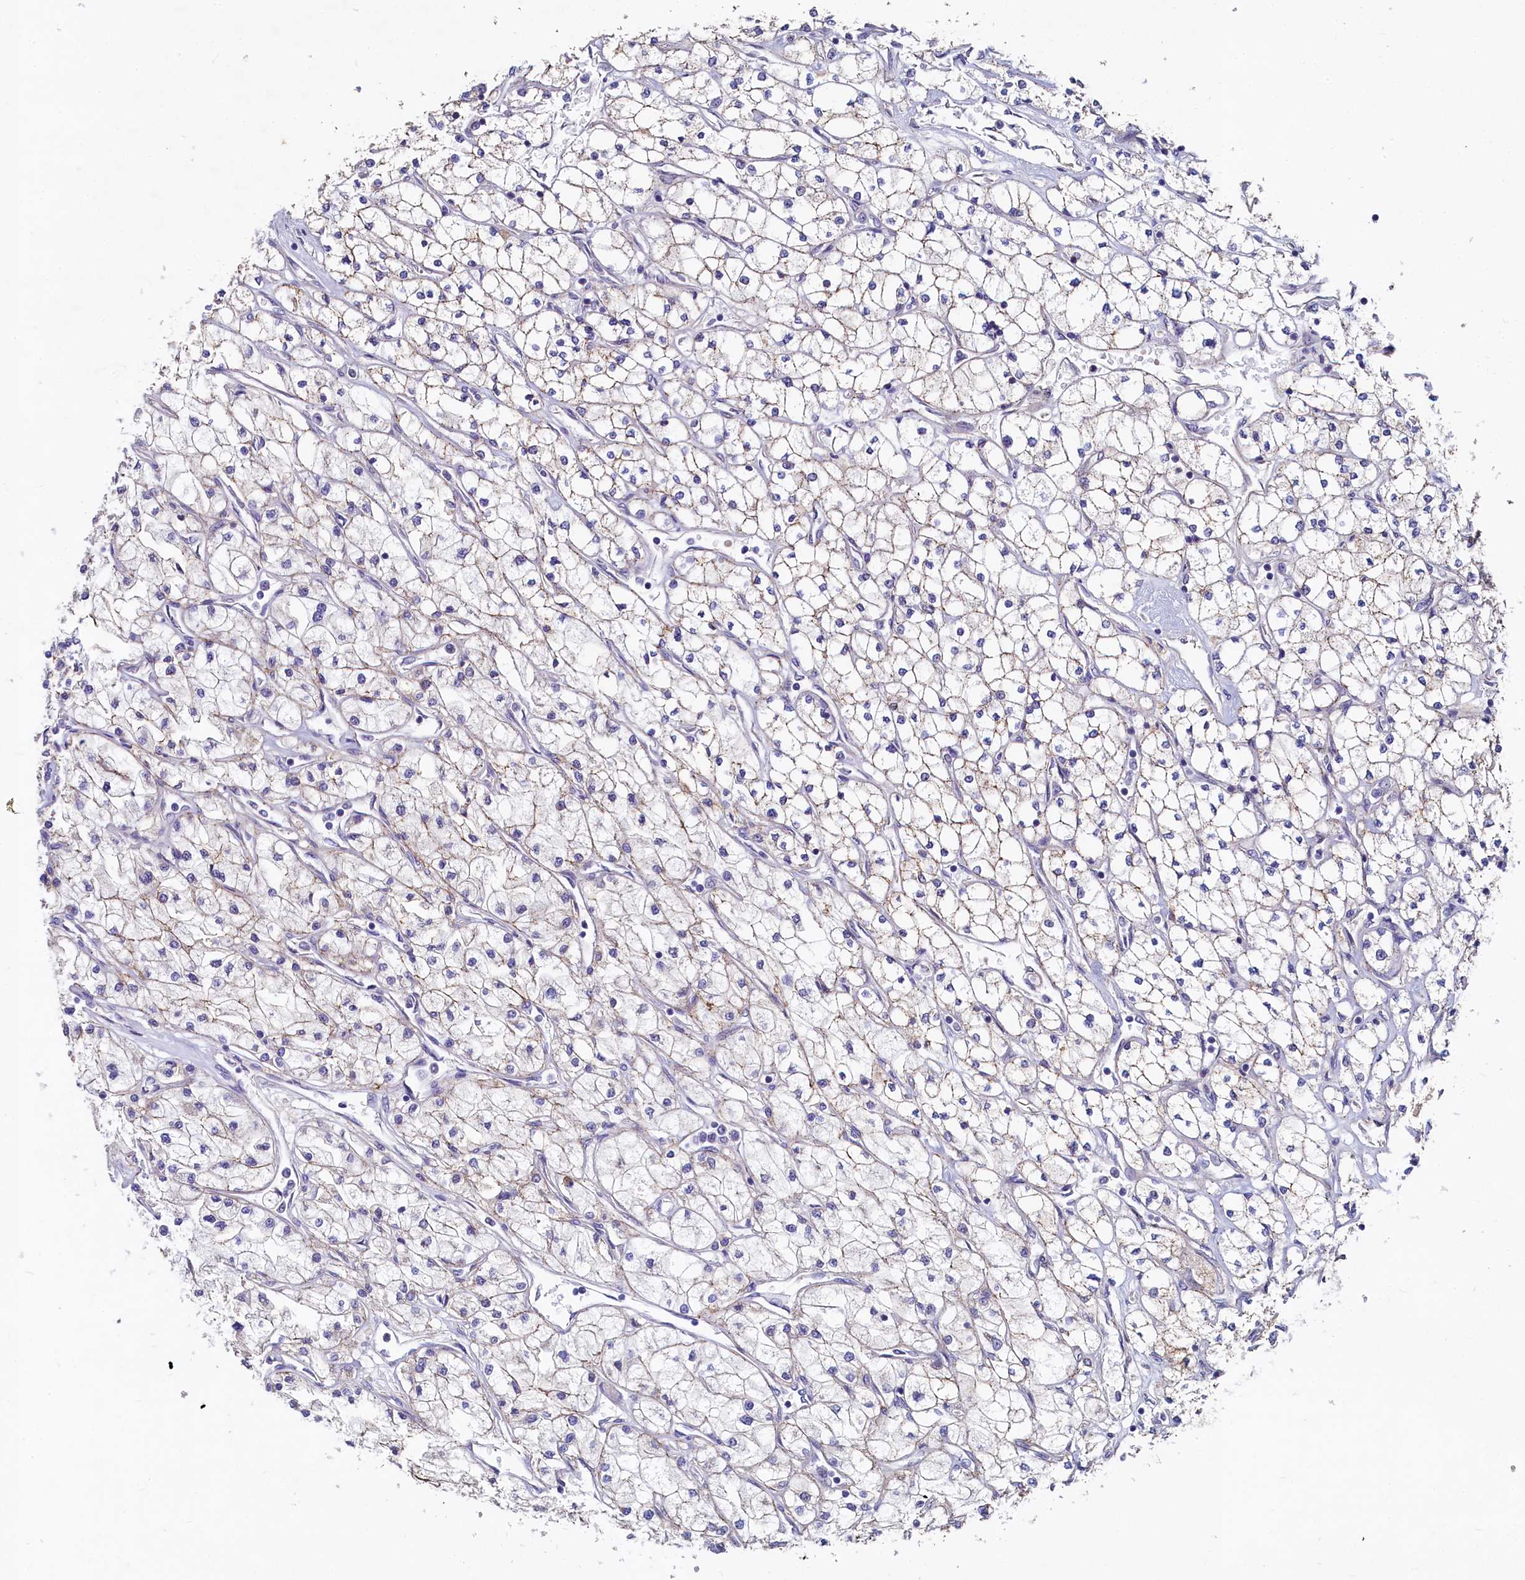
{"staining": {"intensity": "weak", "quantity": "25%-75%", "location": "cytoplasmic/membranous"}, "tissue": "renal cancer", "cell_type": "Tumor cells", "image_type": "cancer", "snomed": [{"axis": "morphology", "description": "Adenocarcinoma, NOS"}, {"axis": "topography", "description": "Kidney"}], "caption": "An image showing weak cytoplasmic/membranous expression in approximately 25%-75% of tumor cells in renal adenocarcinoma, as visualized by brown immunohistochemical staining.", "gene": "ASXL3", "patient": {"sex": "male", "age": 80}}